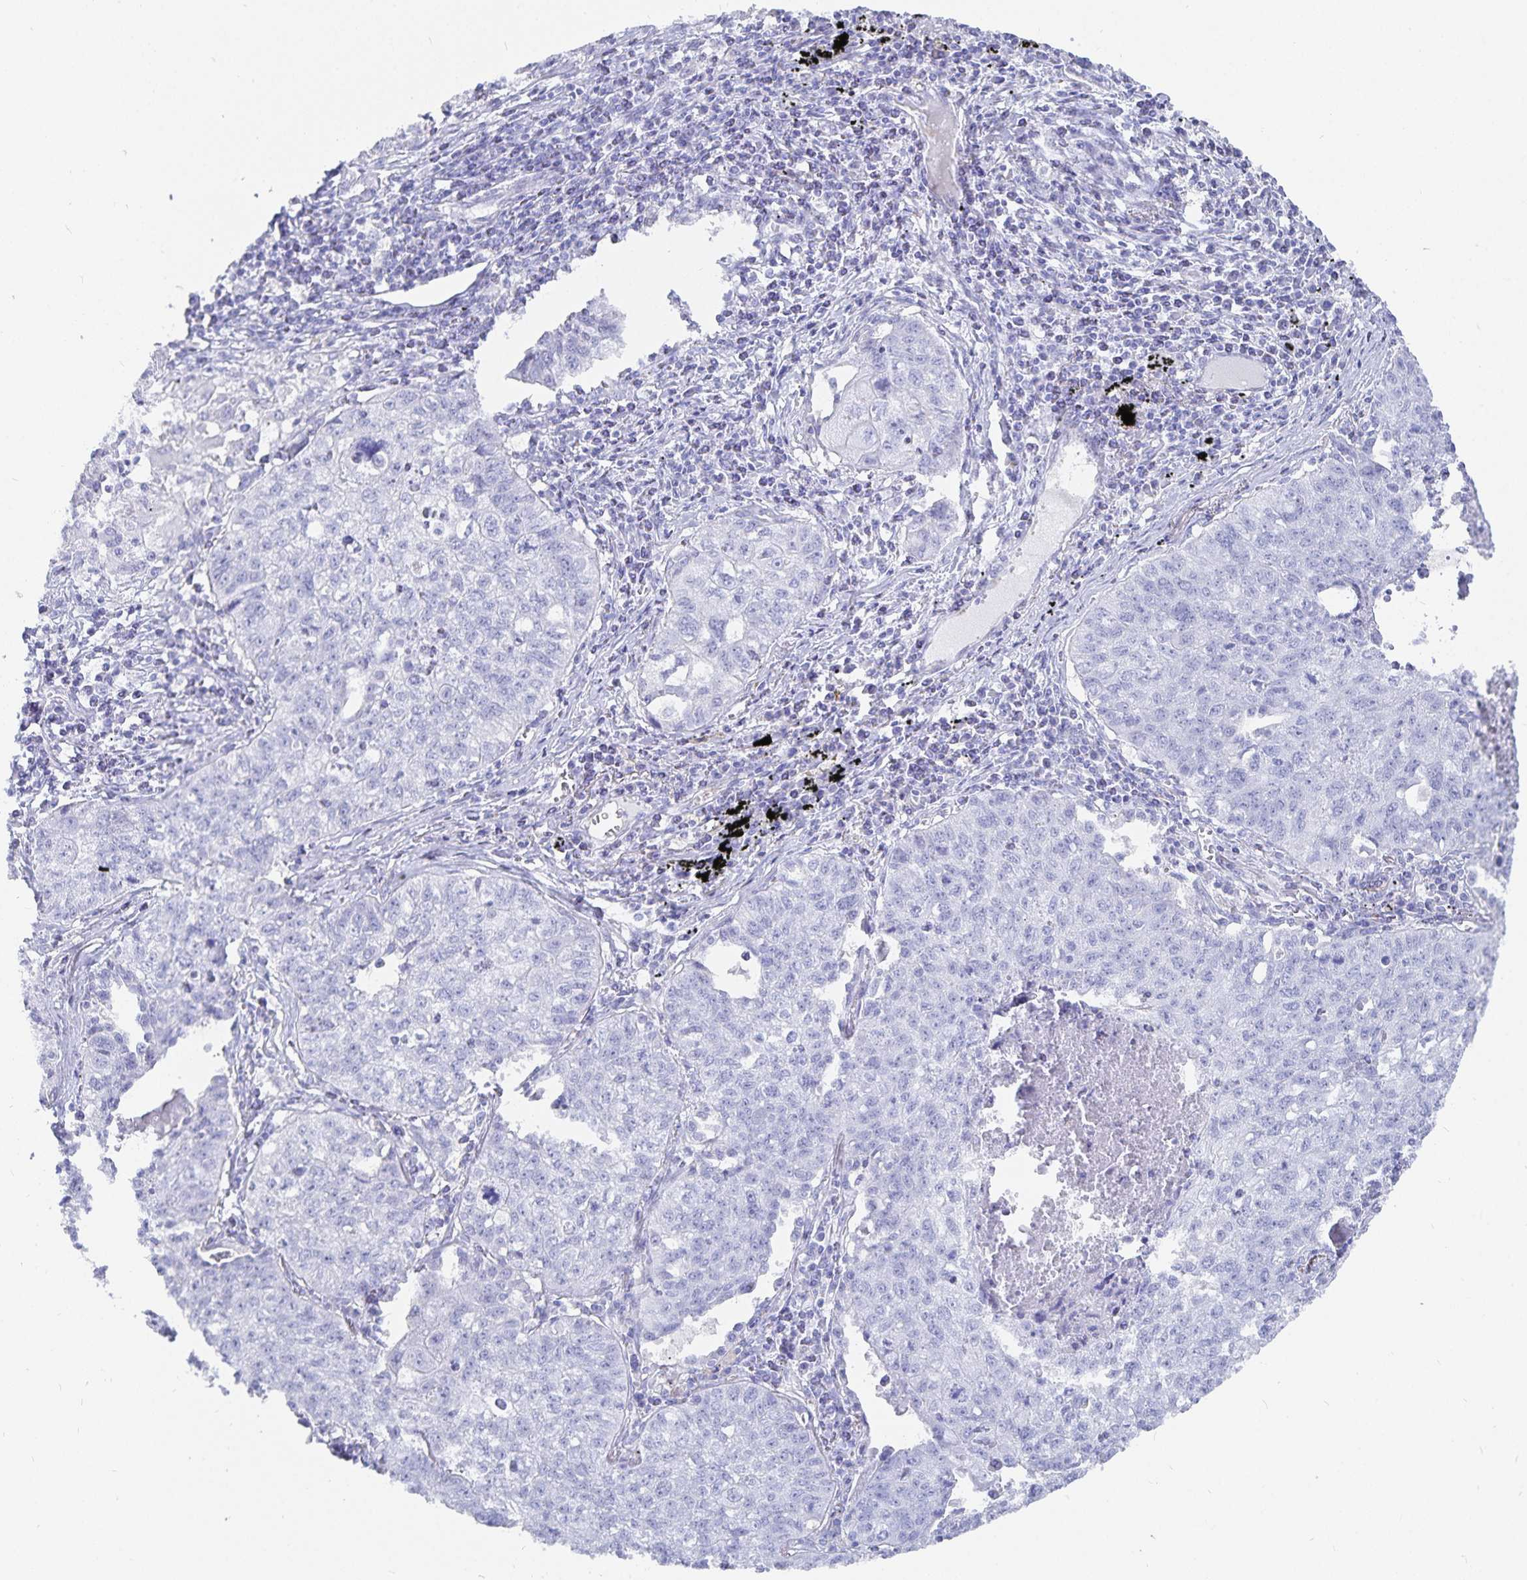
{"staining": {"intensity": "negative", "quantity": "none", "location": "none"}, "tissue": "lung cancer", "cell_type": "Tumor cells", "image_type": "cancer", "snomed": [{"axis": "morphology", "description": "Normal morphology"}, {"axis": "morphology", "description": "Aneuploidy"}, {"axis": "morphology", "description": "Squamous cell carcinoma, NOS"}, {"axis": "topography", "description": "Lymph node"}, {"axis": "topography", "description": "Lung"}], "caption": "Tumor cells are negative for brown protein staining in squamous cell carcinoma (lung).", "gene": "INSL5", "patient": {"sex": "female", "age": 76}}